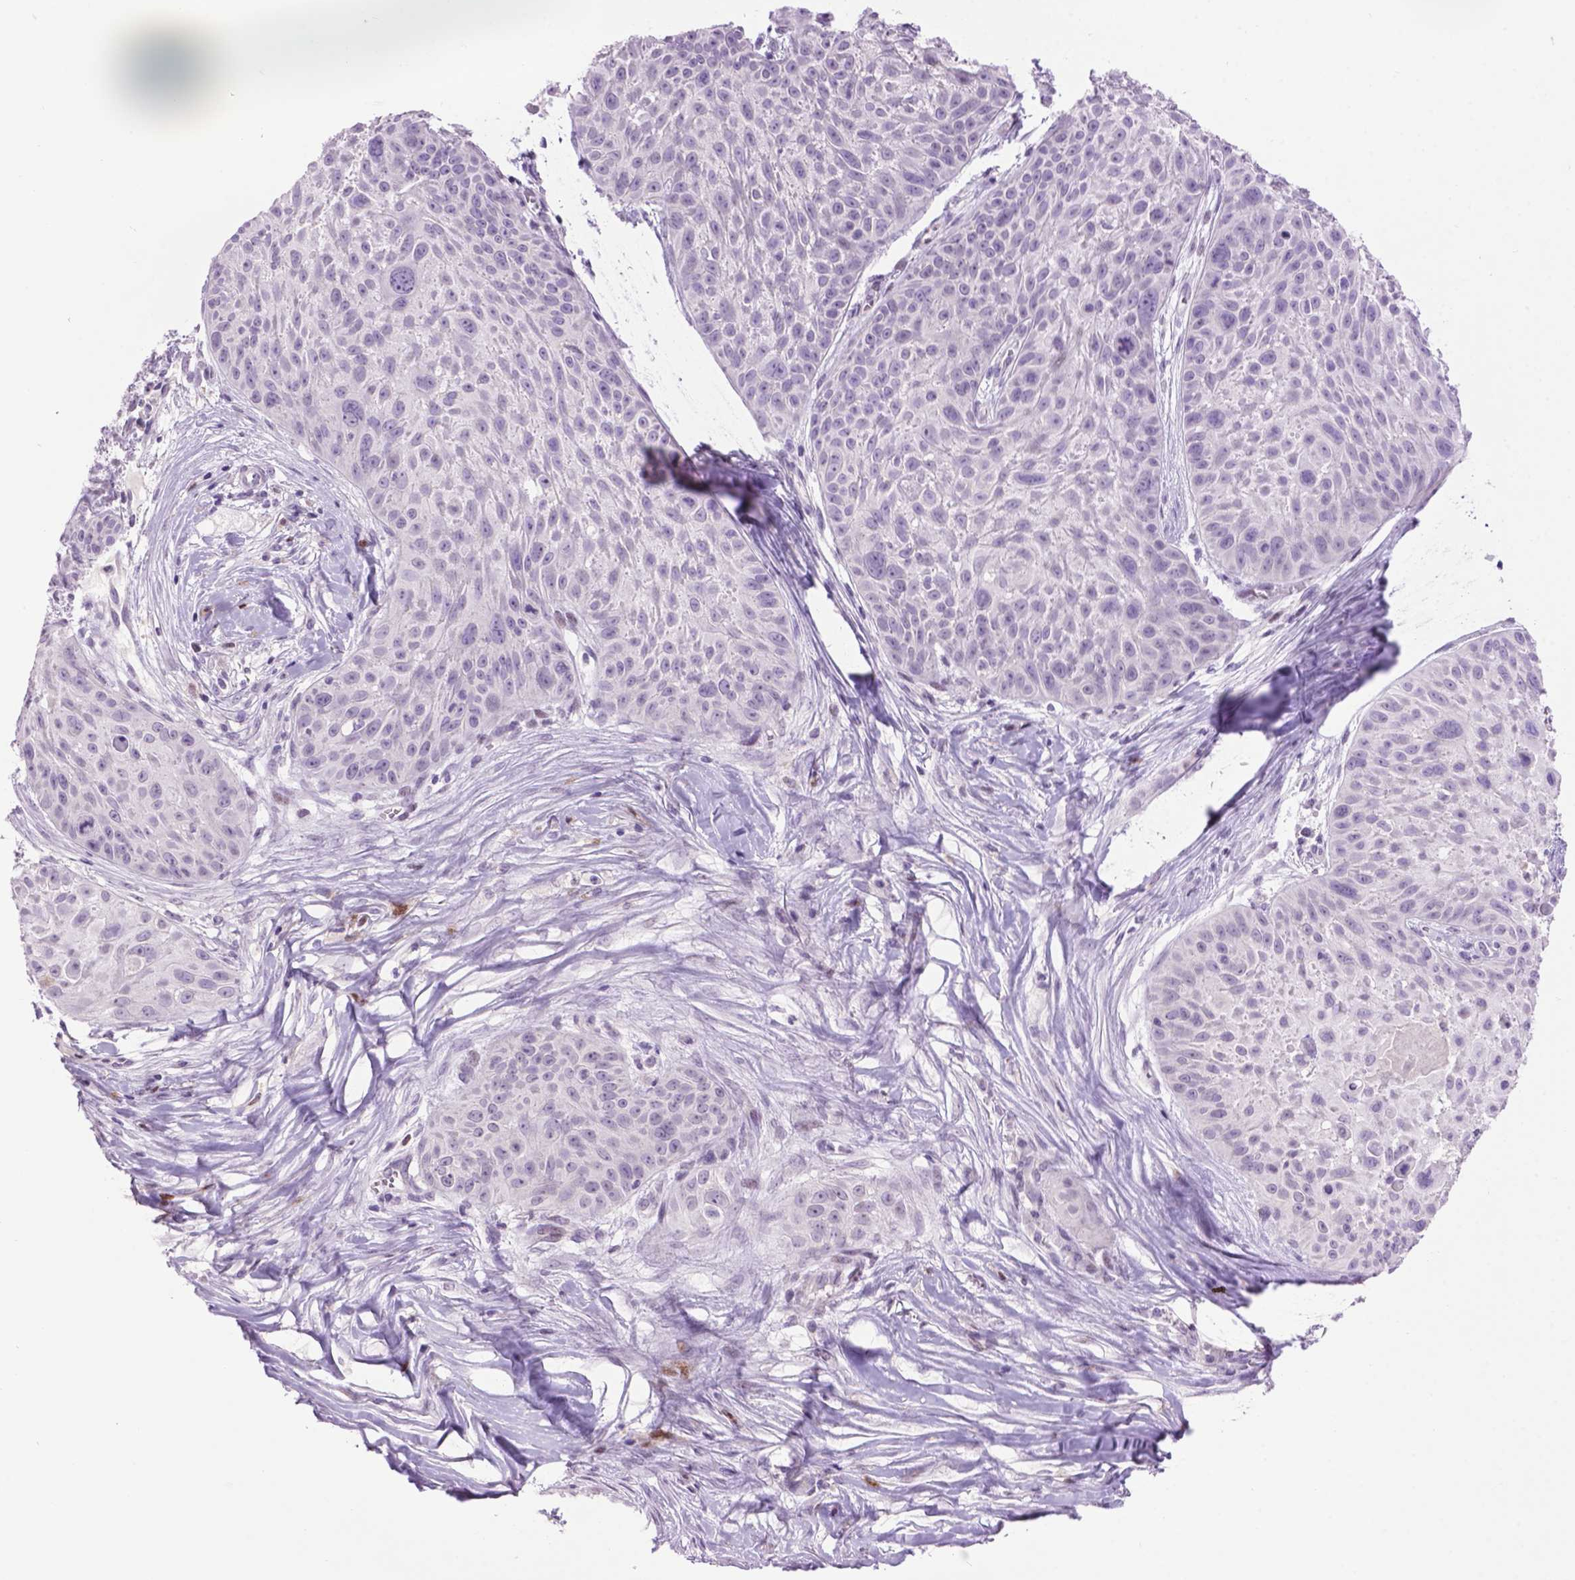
{"staining": {"intensity": "negative", "quantity": "none", "location": "none"}, "tissue": "skin cancer", "cell_type": "Tumor cells", "image_type": "cancer", "snomed": [{"axis": "morphology", "description": "Squamous cell carcinoma, NOS"}, {"axis": "topography", "description": "Skin"}, {"axis": "topography", "description": "Anal"}], "caption": "DAB immunohistochemical staining of skin cancer displays no significant expression in tumor cells.", "gene": "TH", "patient": {"sex": "female", "age": 75}}